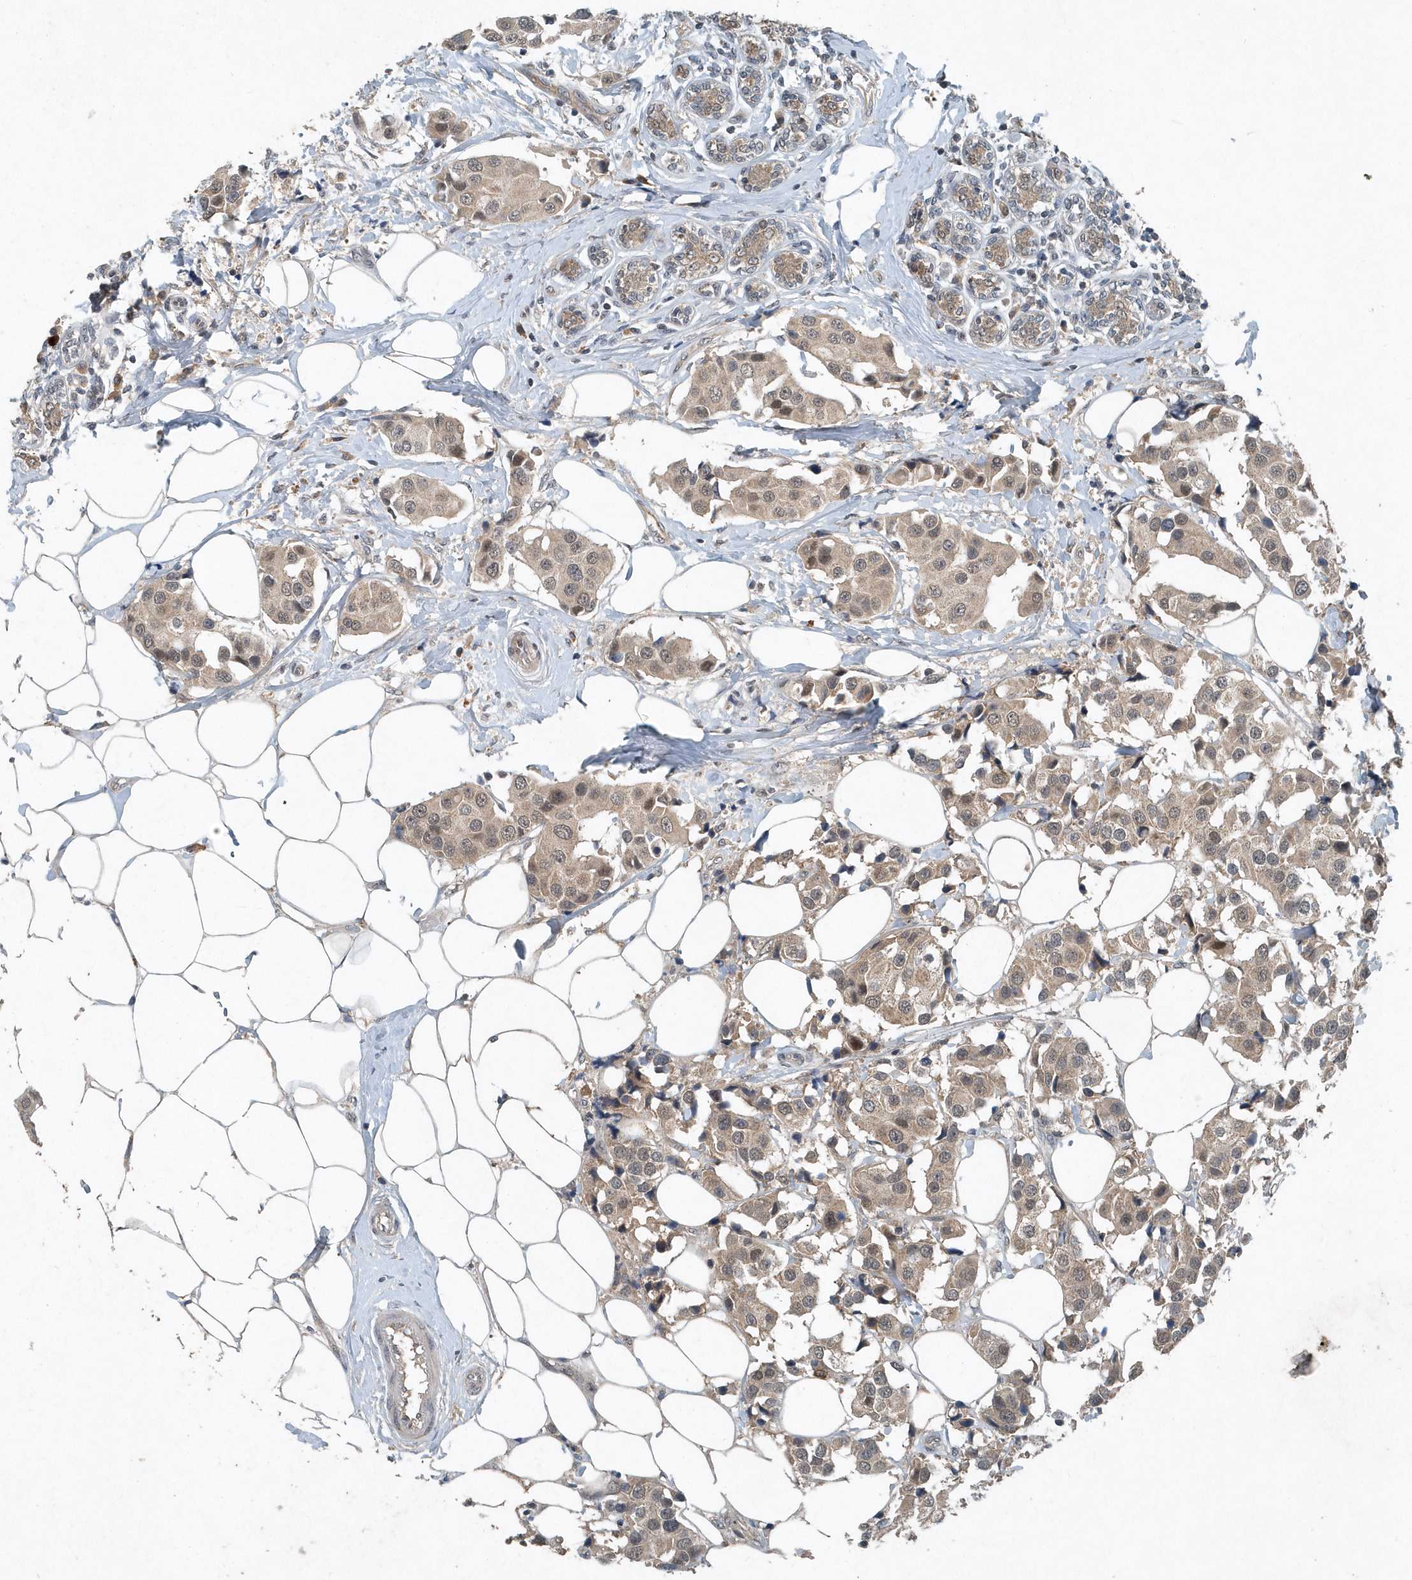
{"staining": {"intensity": "weak", "quantity": ">75%", "location": "cytoplasmic/membranous"}, "tissue": "breast cancer", "cell_type": "Tumor cells", "image_type": "cancer", "snomed": [{"axis": "morphology", "description": "Normal tissue, NOS"}, {"axis": "morphology", "description": "Duct carcinoma"}, {"axis": "topography", "description": "Breast"}], "caption": "Breast intraductal carcinoma was stained to show a protein in brown. There is low levels of weak cytoplasmic/membranous staining in about >75% of tumor cells.", "gene": "SCFD2", "patient": {"sex": "female", "age": 39}}